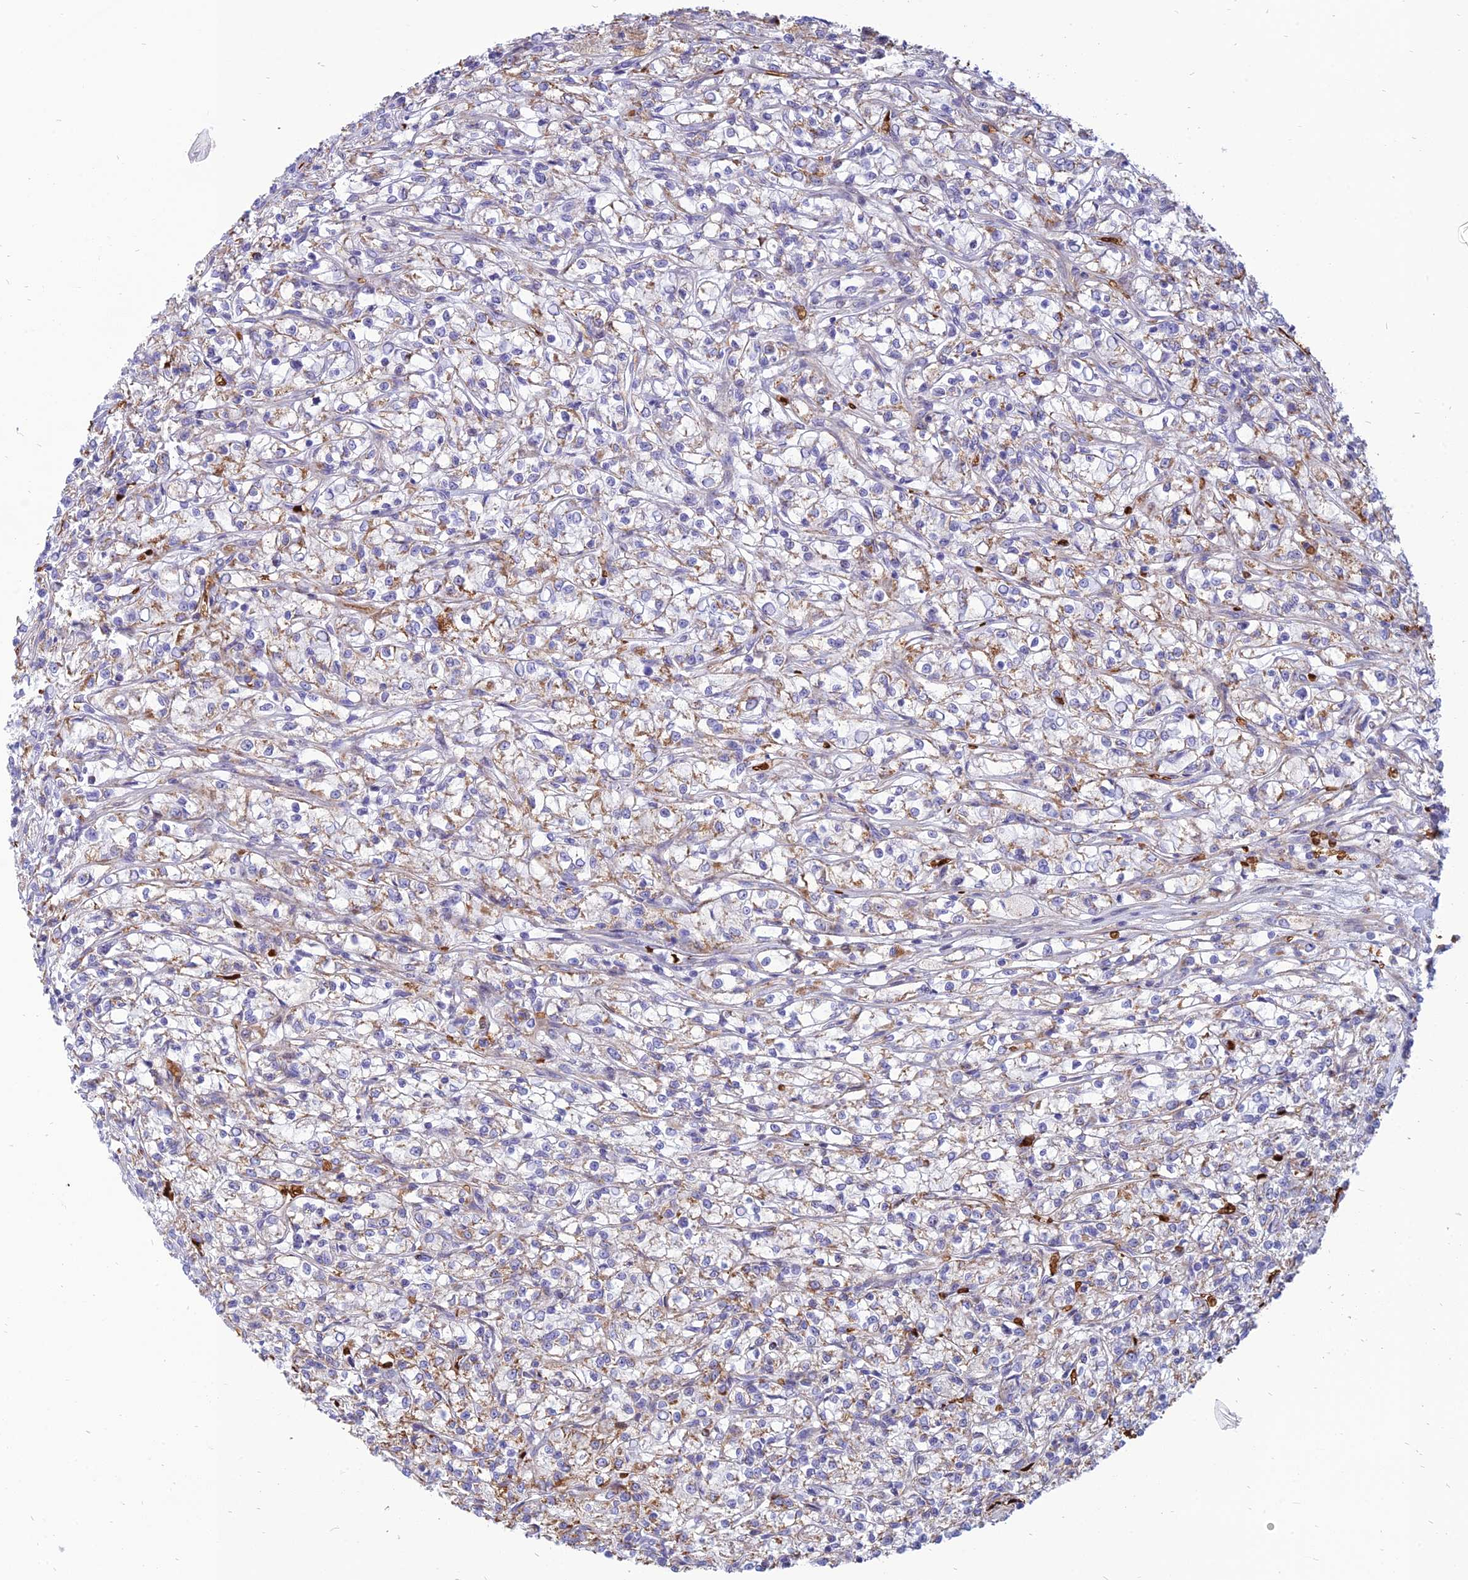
{"staining": {"intensity": "negative", "quantity": "none", "location": "none"}, "tissue": "renal cancer", "cell_type": "Tumor cells", "image_type": "cancer", "snomed": [{"axis": "morphology", "description": "Adenocarcinoma, NOS"}, {"axis": "topography", "description": "Kidney"}], "caption": "A high-resolution image shows IHC staining of adenocarcinoma (renal), which exhibits no significant staining in tumor cells.", "gene": "HHAT", "patient": {"sex": "female", "age": 59}}